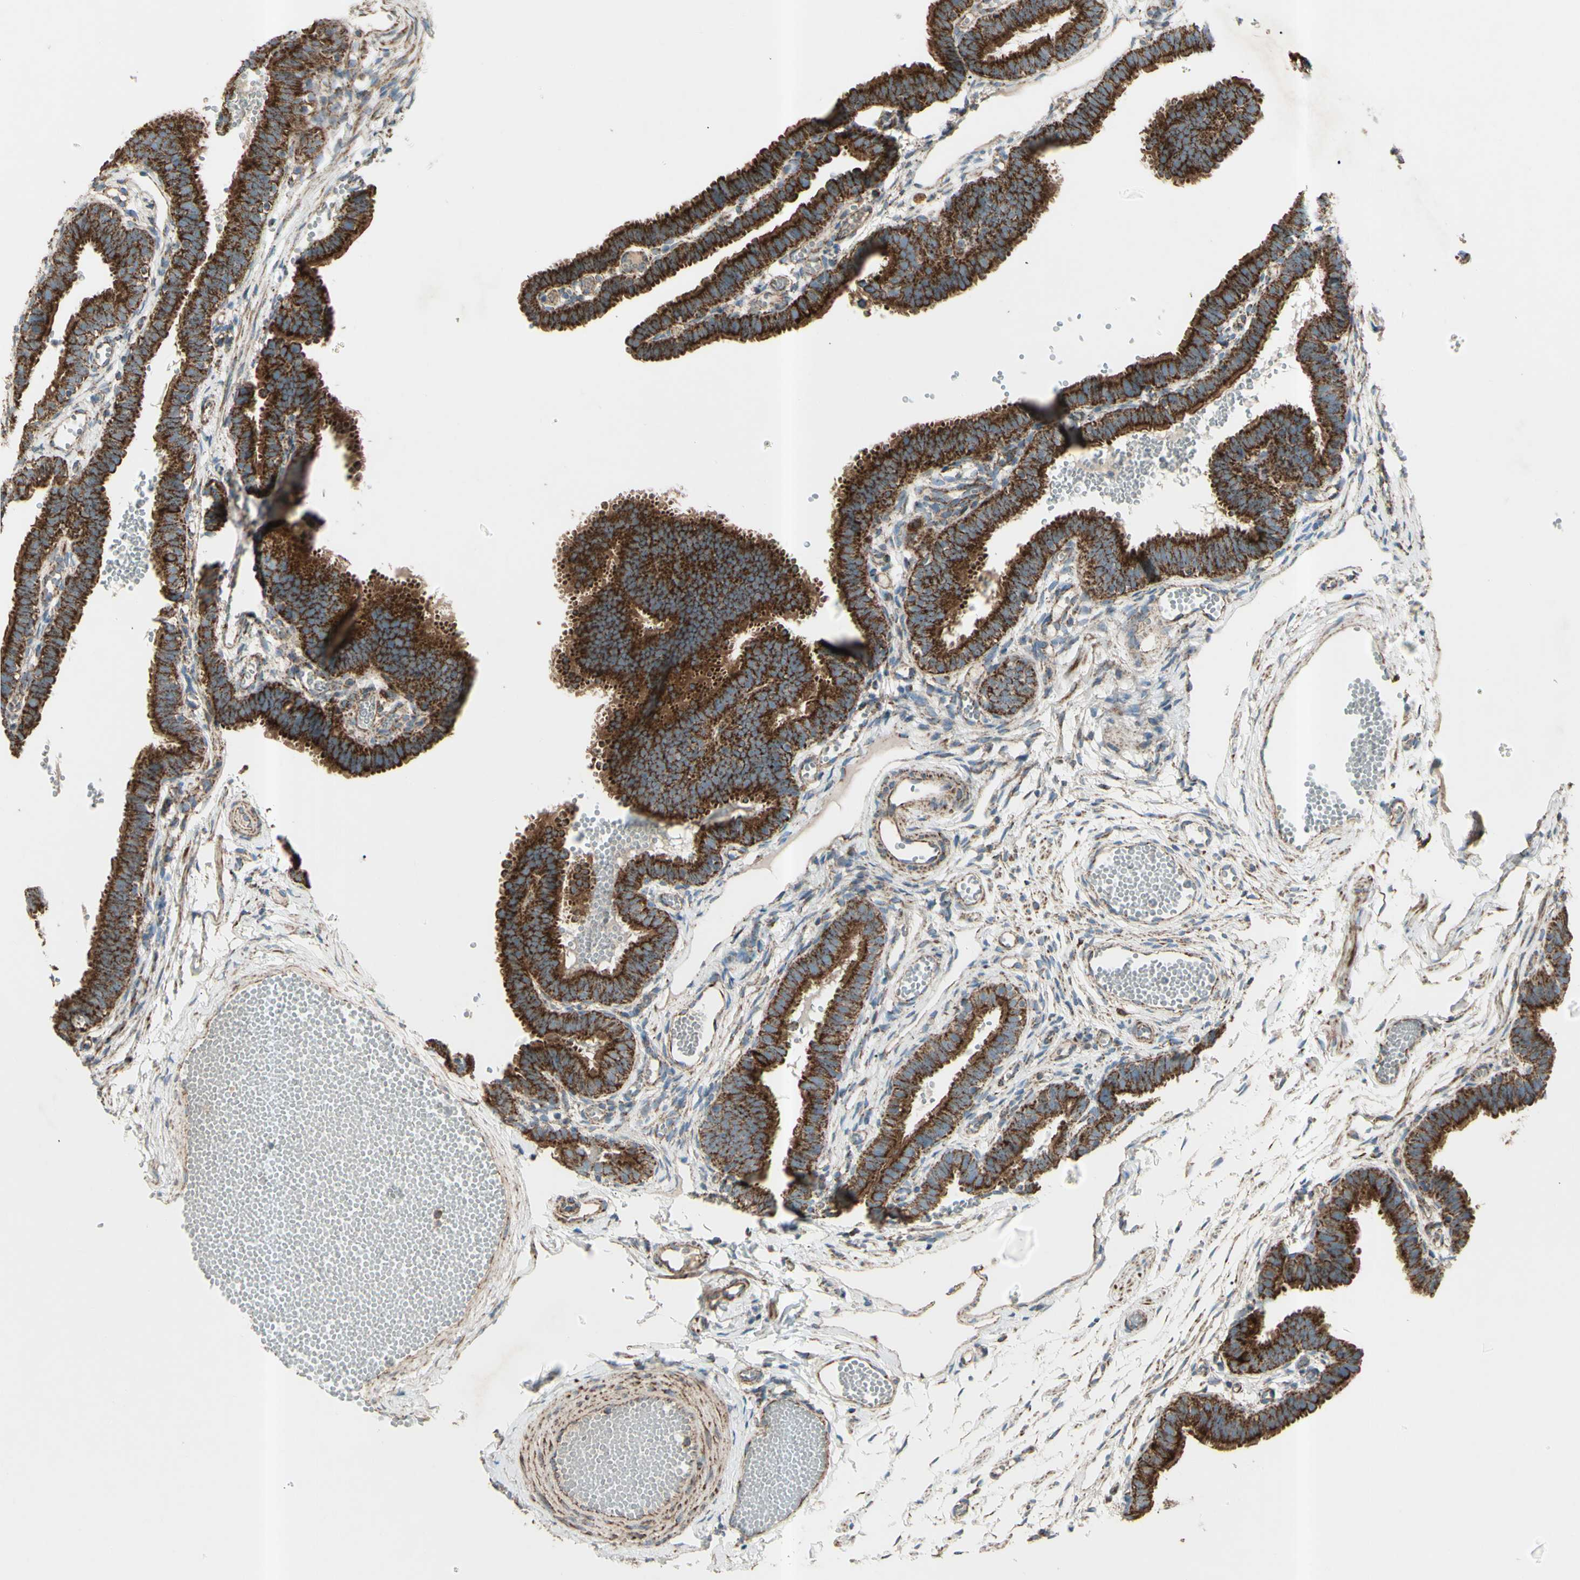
{"staining": {"intensity": "strong", "quantity": ">75%", "location": "cytoplasmic/membranous"}, "tissue": "fallopian tube", "cell_type": "Glandular cells", "image_type": "normal", "snomed": [{"axis": "morphology", "description": "Normal tissue, NOS"}, {"axis": "topography", "description": "Fallopian tube"}, {"axis": "topography", "description": "Placenta"}], "caption": "High-magnification brightfield microscopy of normal fallopian tube stained with DAB (brown) and counterstained with hematoxylin (blue). glandular cells exhibit strong cytoplasmic/membranous expression is identified in about>75% of cells.", "gene": "RHOT1", "patient": {"sex": "female", "age": 34}}